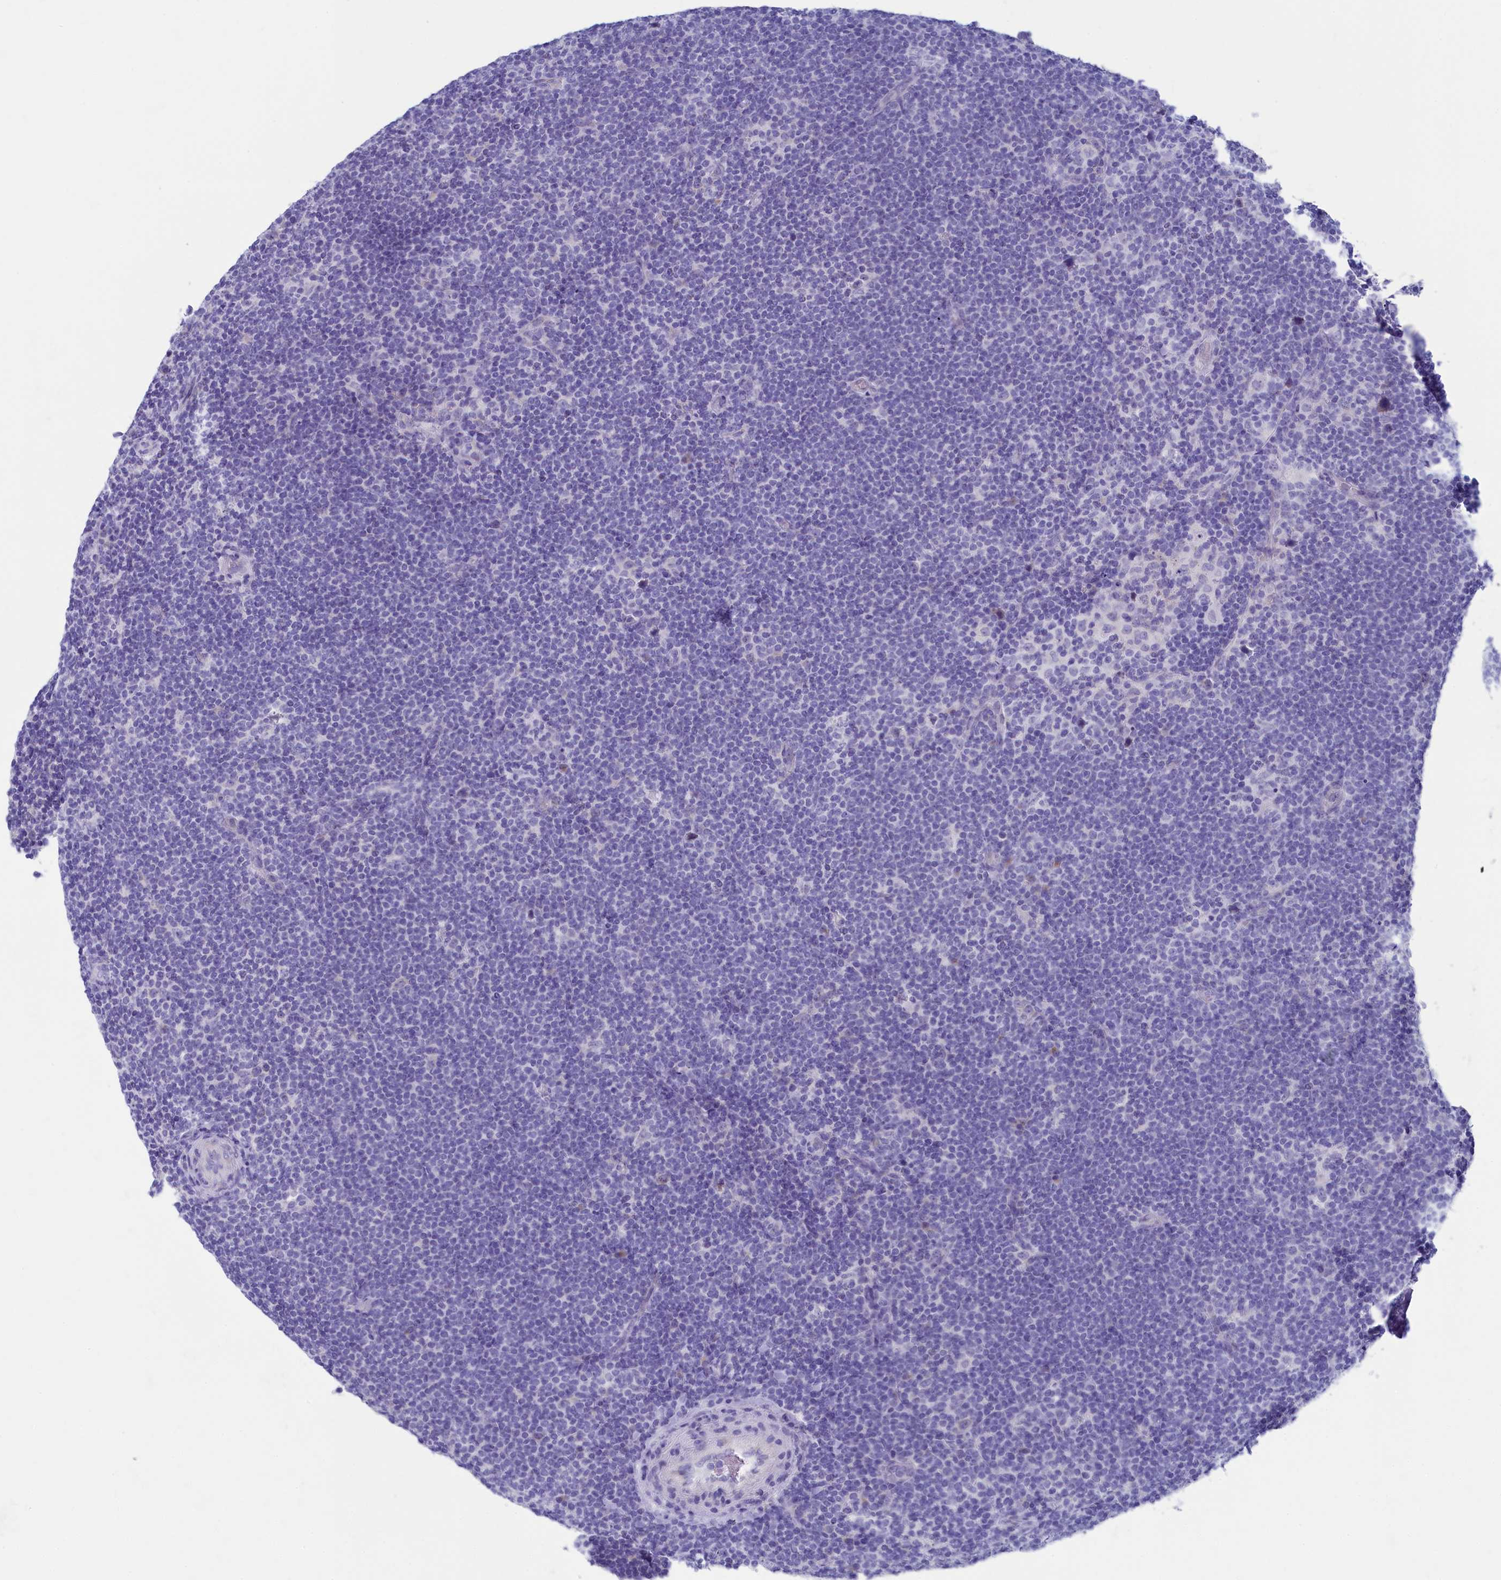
{"staining": {"intensity": "negative", "quantity": "none", "location": "none"}, "tissue": "lymphoma", "cell_type": "Tumor cells", "image_type": "cancer", "snomed": [{"axis": "morphology", "description": "Hodgkin's disease, NOS"}, {"axis": "topography", "description": "Lymph node"}], "caption": "The image demonstrates no staining of tumor cells in Hodgkin's disease.", "gene": "SKA3", "patient": {"sex": "female", "age": 57}}